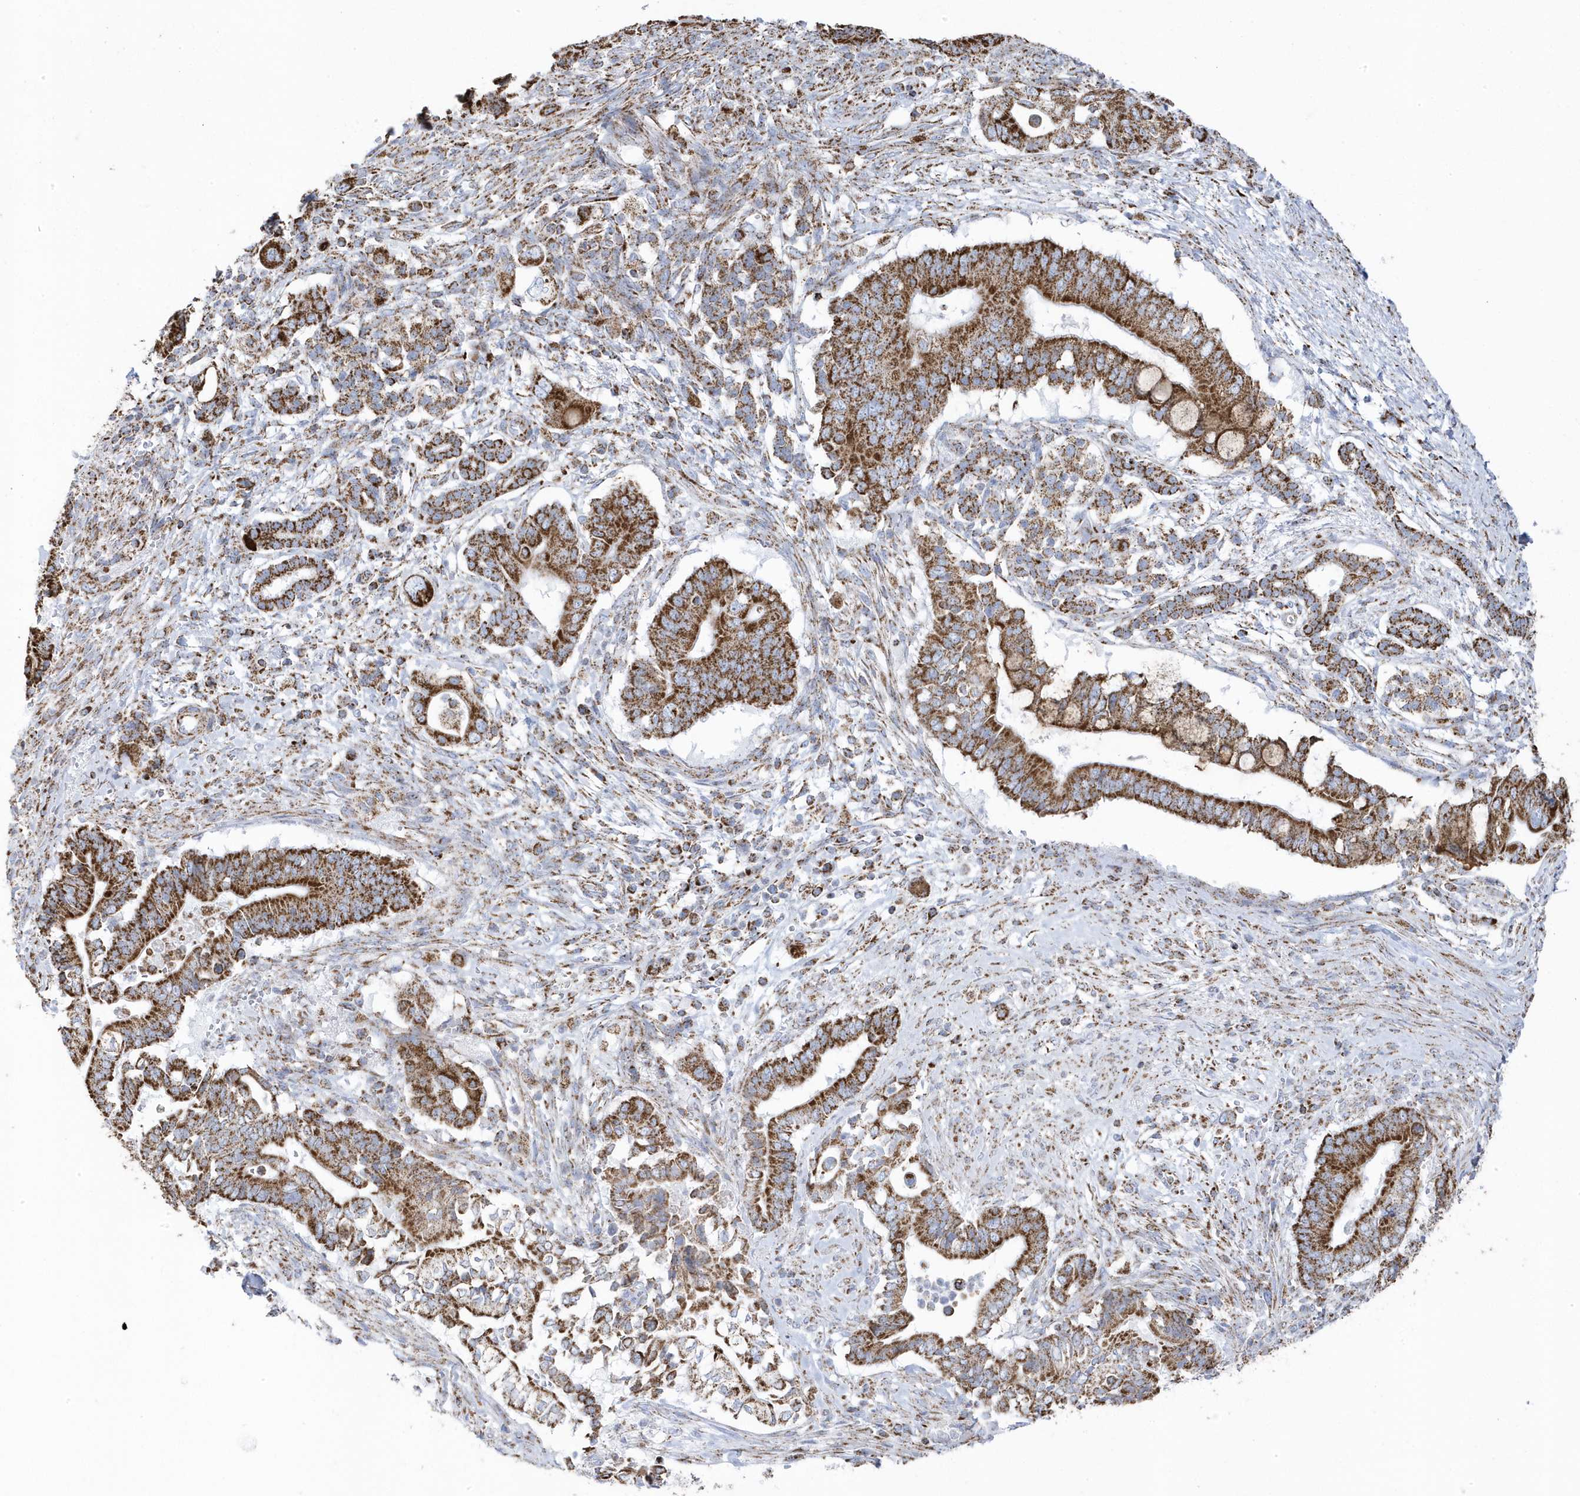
{"staining": {"intensity": "moderate", "quantity": ">75%", "location": "cytoplasmic/membranous"}, "tissue": "pancreatic cancer", "cell_type": "Tumor cells", "image_type": "cancer", "snomed": [{"axis": "morphology", "description": "Adenocarcinoma, NOS"}, {"axis": "topography", "description": "Pancreas"}], "caption": "A histopathology image of human adenocarcinoma (pancreatic) stained for a protein displays moderate cytoplasmic/membranous brown staining in tumor cells.", "gene": "GTPBP8", "patient": {"sex": "male", "age": 68}}